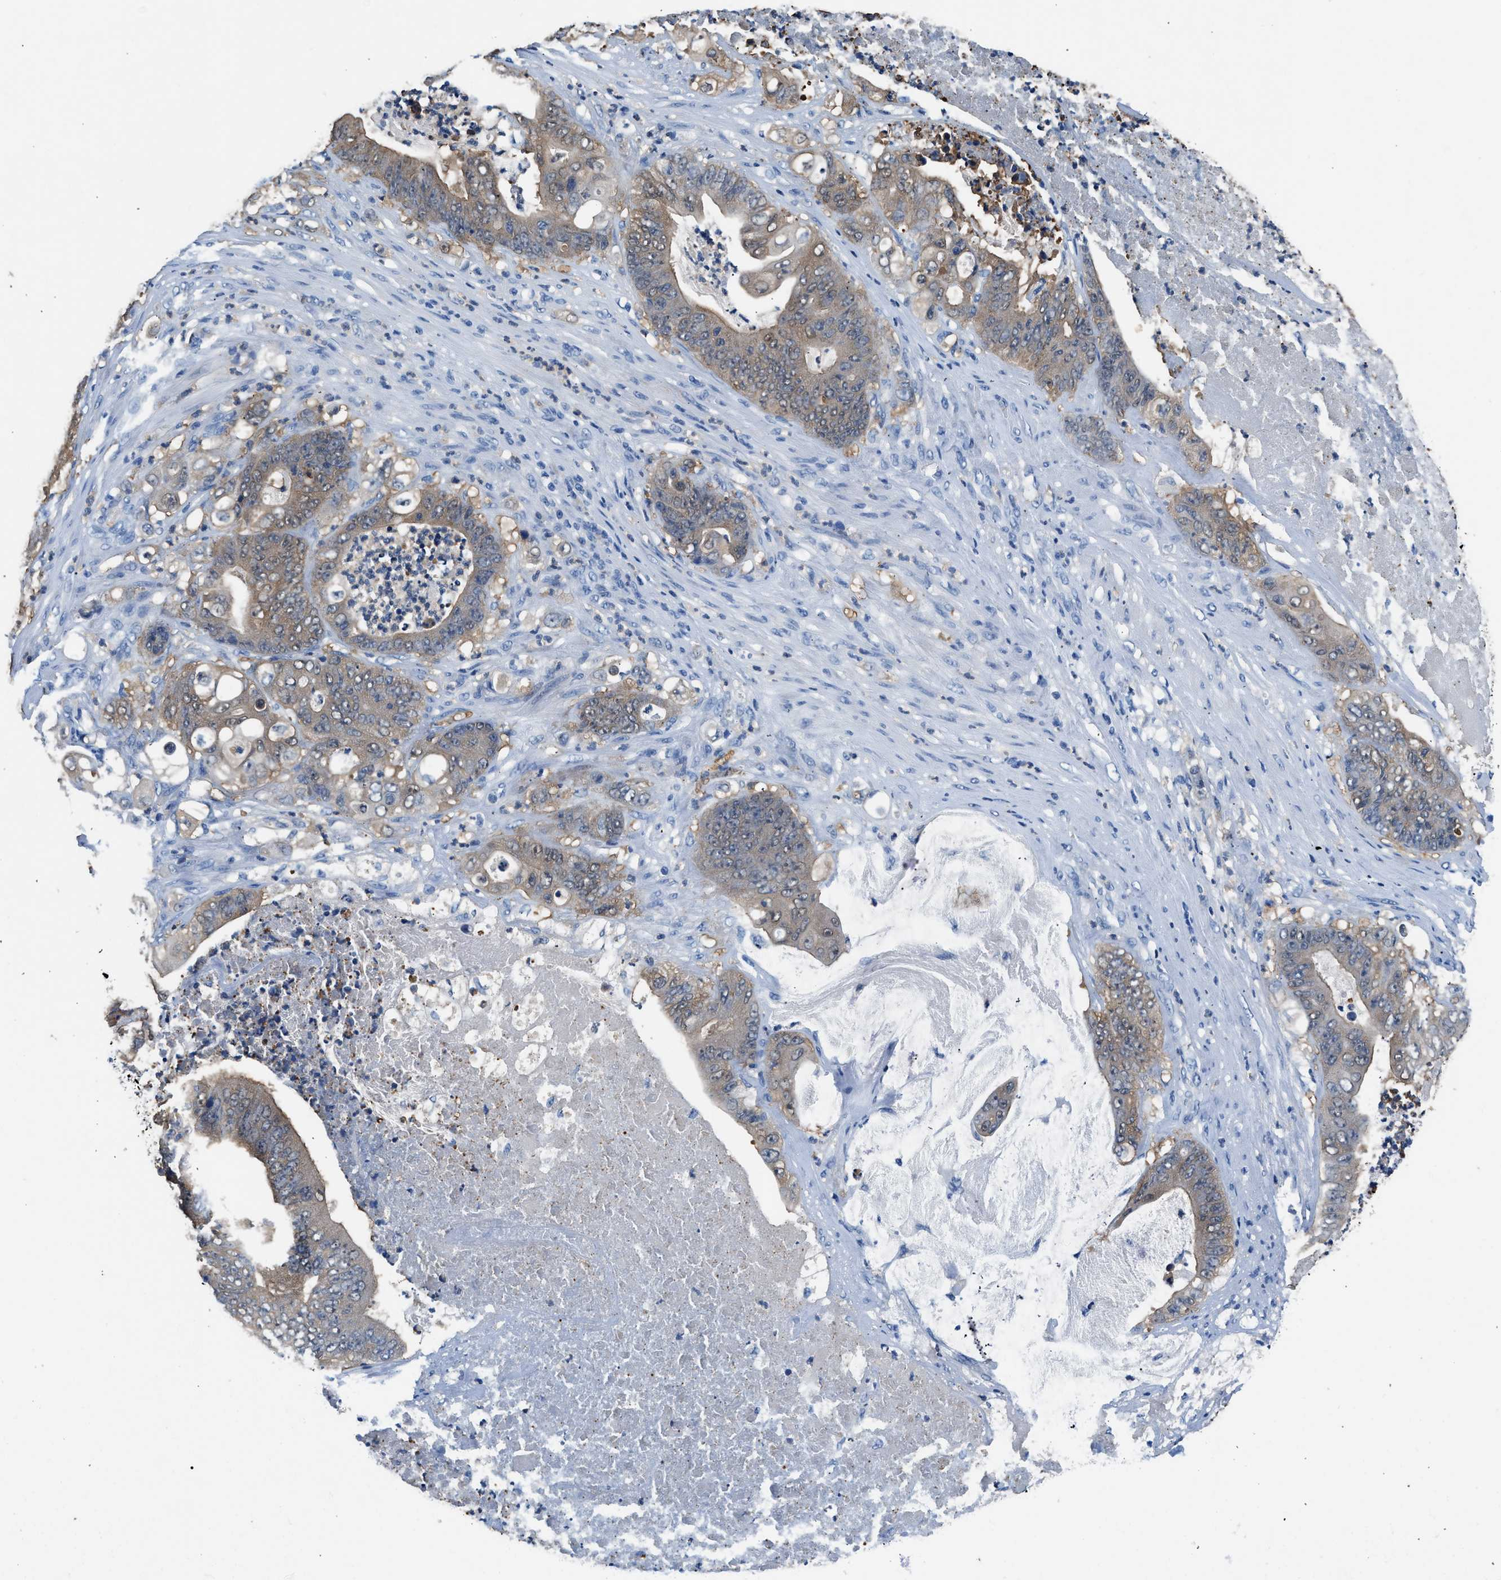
{"staining": {"intensity": "weak", "quantity": ">75%", "location": "cytoplasmic/membranous"}, "tissue": "stomach cancer", "cell_type": "Tumor cells", "image_type": "cancer", "snomed": [{"axis": "morphology", "description": "Adenocarcinoma, NOS"}, {"axis": "topography", "description": "Stomach"}], "caption": "Protein expression analysis of stomach adenocarcinoma shows weak cytoplasmic/membranous staining in about >75% of tumor cells. The protein of interest is stained brown, and the nuclei are stained in blue (DAB IHC with brightfield microscopy, high magnification).", "gene": "FADS6", "patient": {"sex": "female", "age": 73}}